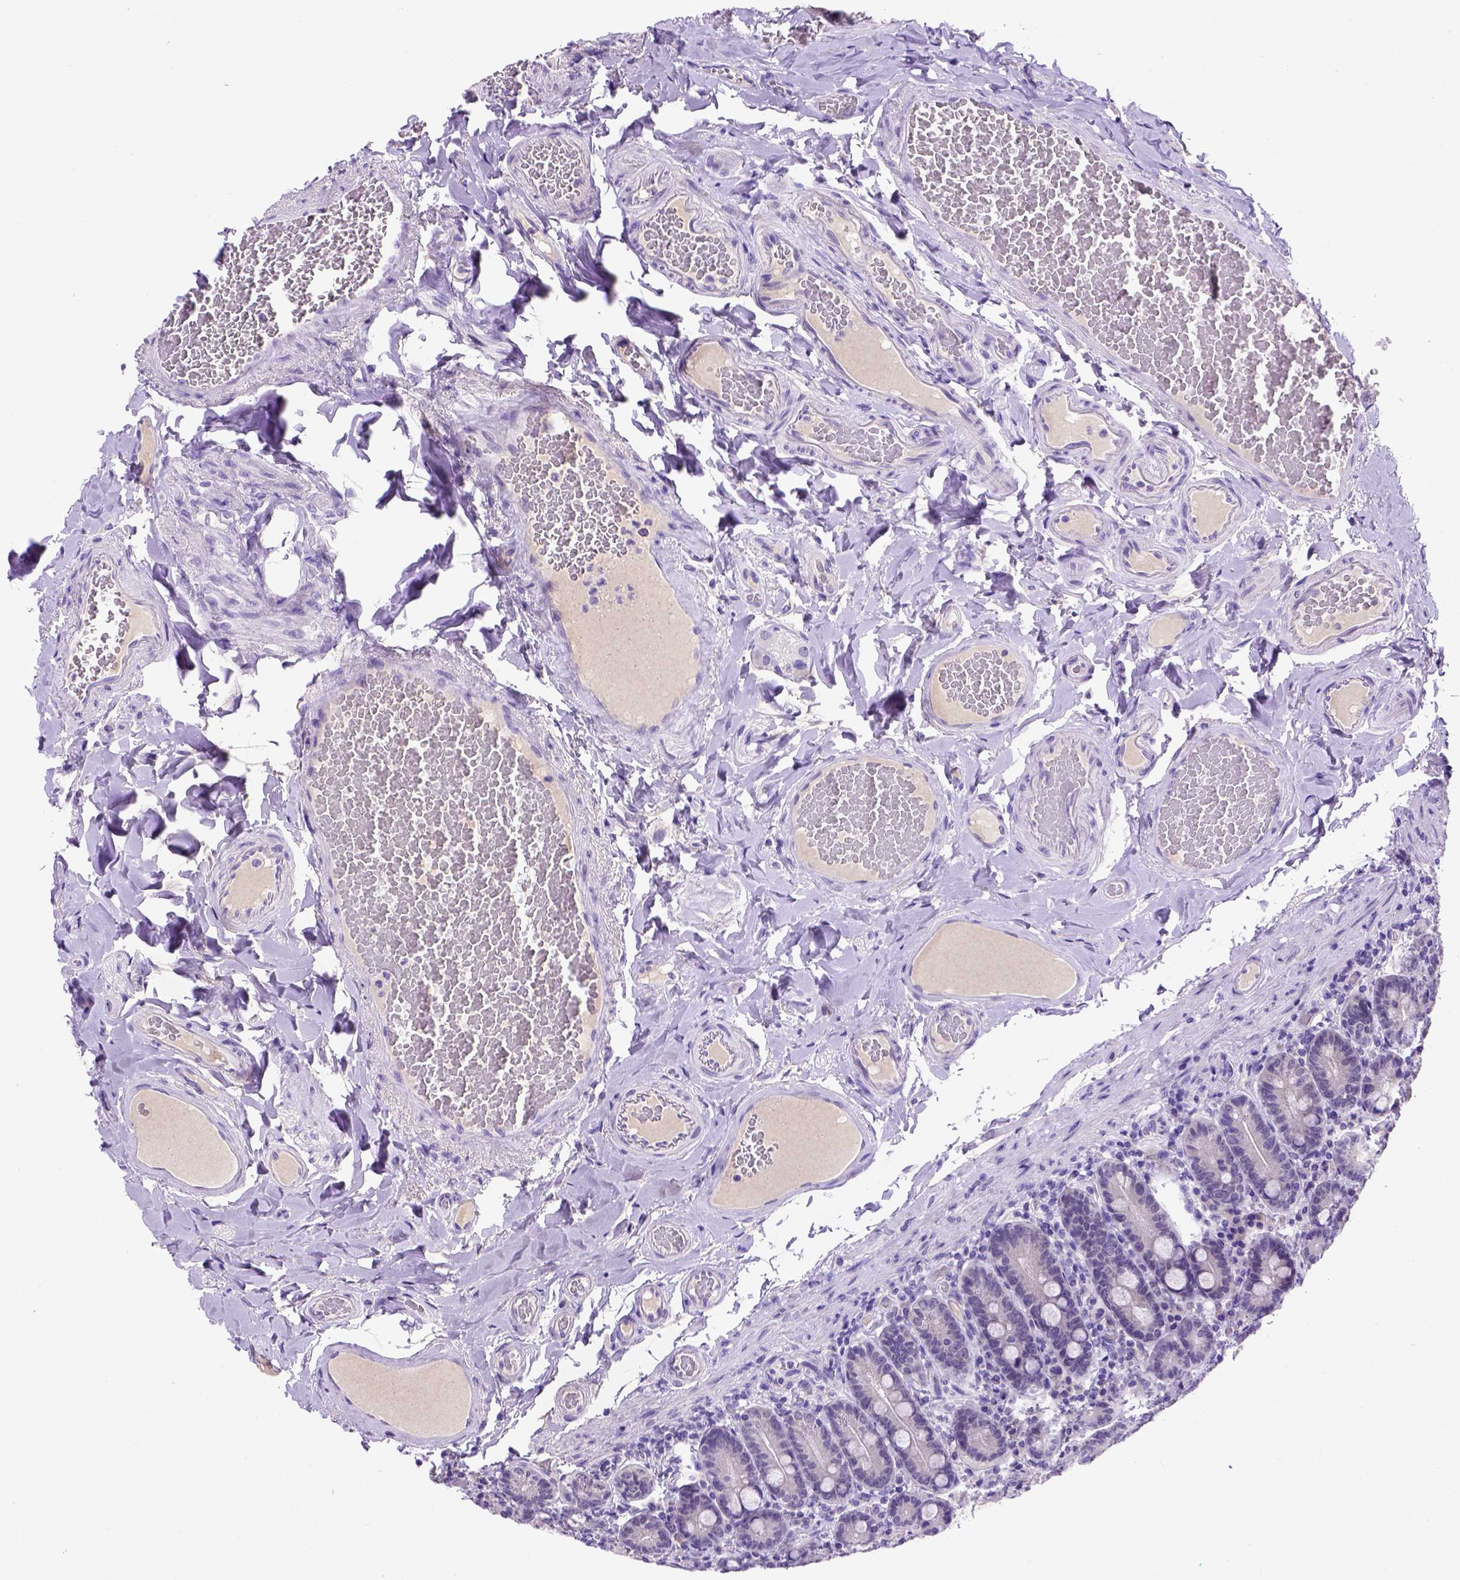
{"staining": {"intensity": "negative", "quantity": "none", "location": "none"}, "tissue": "duodenum", "cell_type": "Glandular cells", "image_type": "normal", "snomed": [{"axis": "morphology", "description": "Normal tissue, NOS"}, {"axis": "topography", "description": "Duodenum"}], "caption": "High power microscopy histopathology image of an IHC photomicrograph of benign duodenum, revealing no significant expression in glandular cells.", "gene": "FAM81B", "patient": {"sex": "female", "age": 62}}